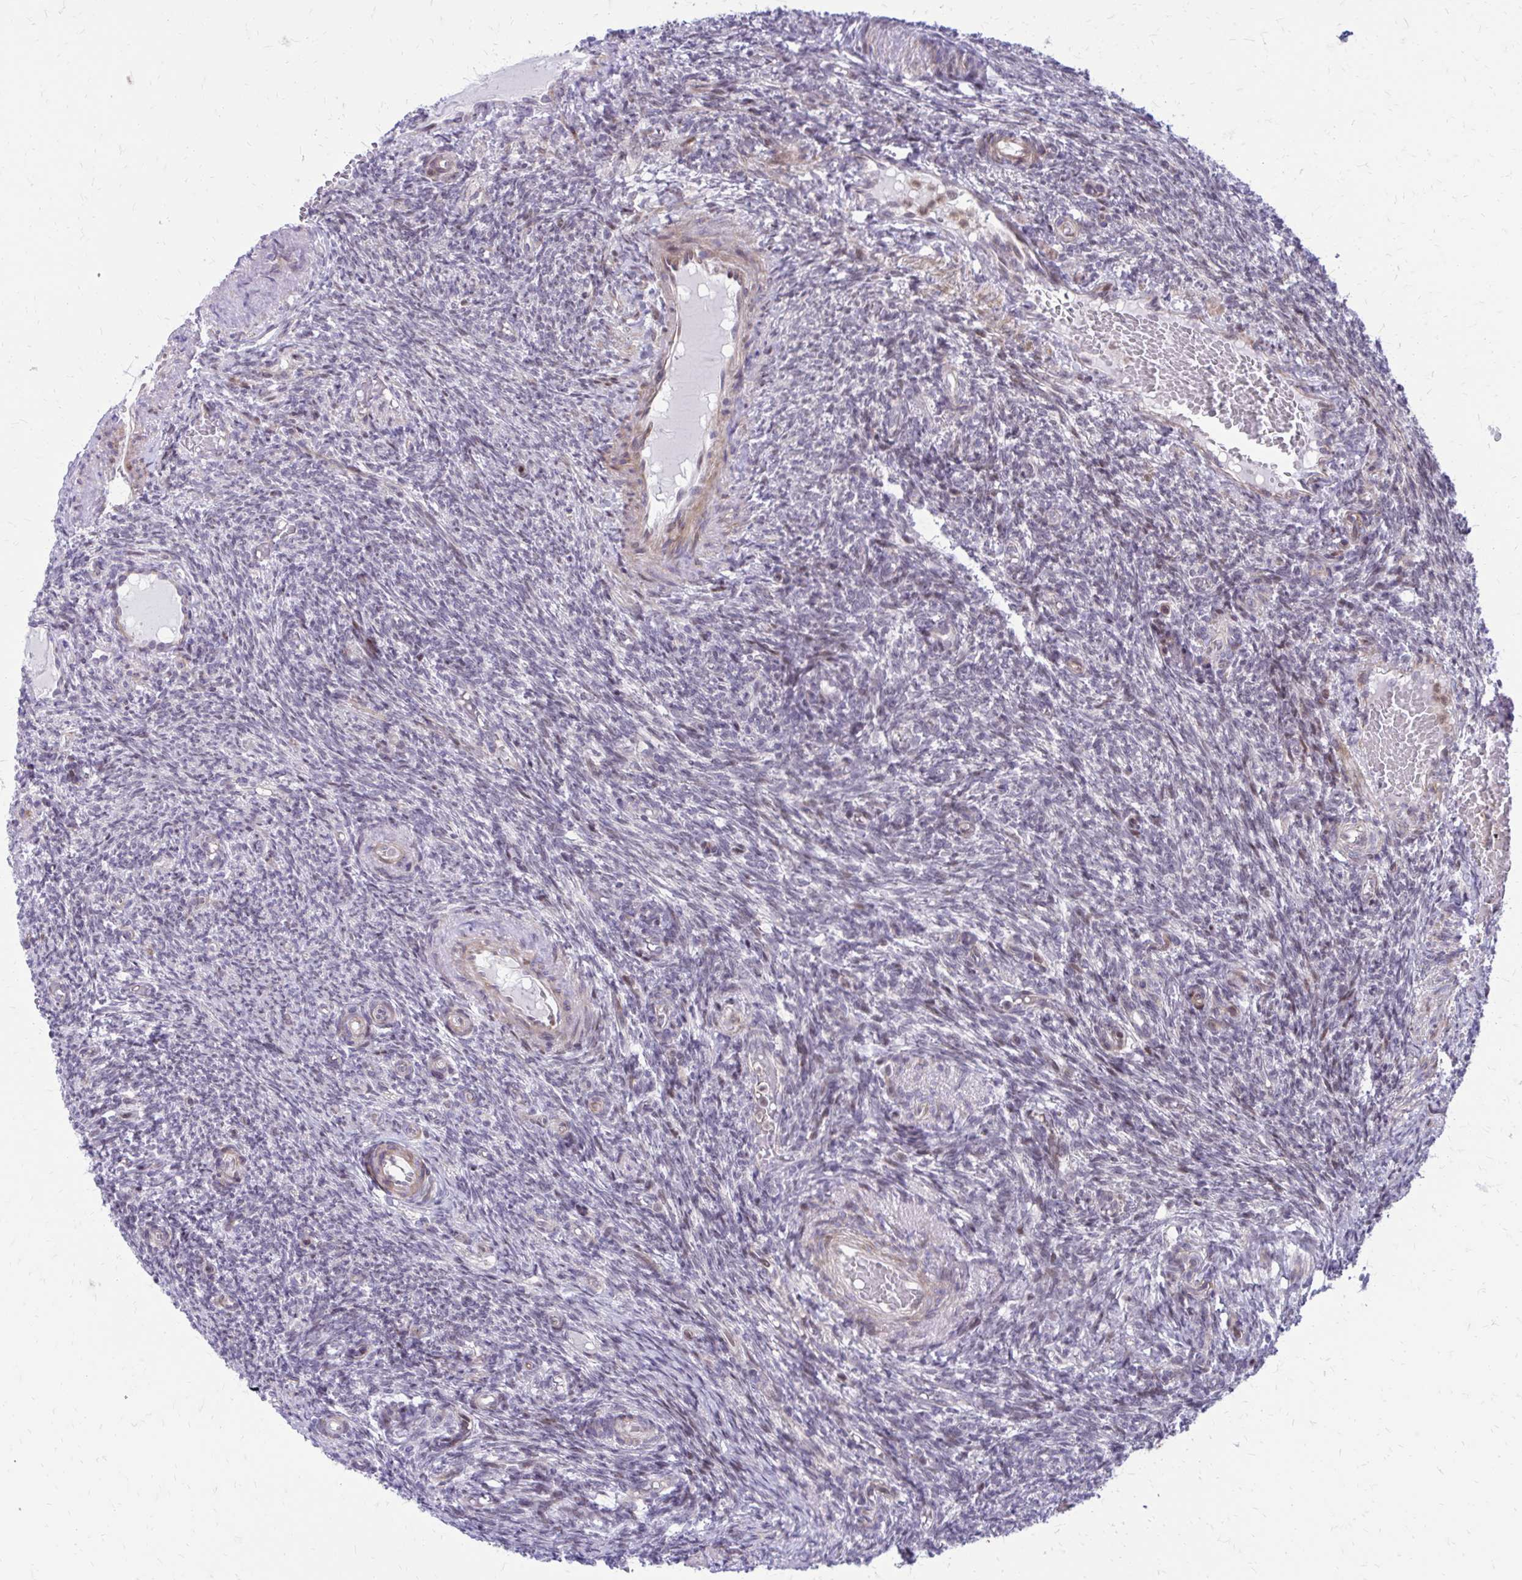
{"staining": {"intensity": "strong", "quantity": ">75%", "location": "cytoplasmic/membranous"}, "tissue": "ovary", "cell_type": "Follicle cells", "image_type": "normal", "snomed": [{"axis": "morphology", "description": "Normal tissue, NOS"}, {"axis": "topography", "description": "Ovary"}], "caption": "Immunohistochemical staining of unremarkable ovary displays >75% levels of strong cytoplasmic/membranous protein positivity in approximately >75% of follicle cells.", "gene": "ANKRD30B", "patient": {"sex": "female", "age": 39}}